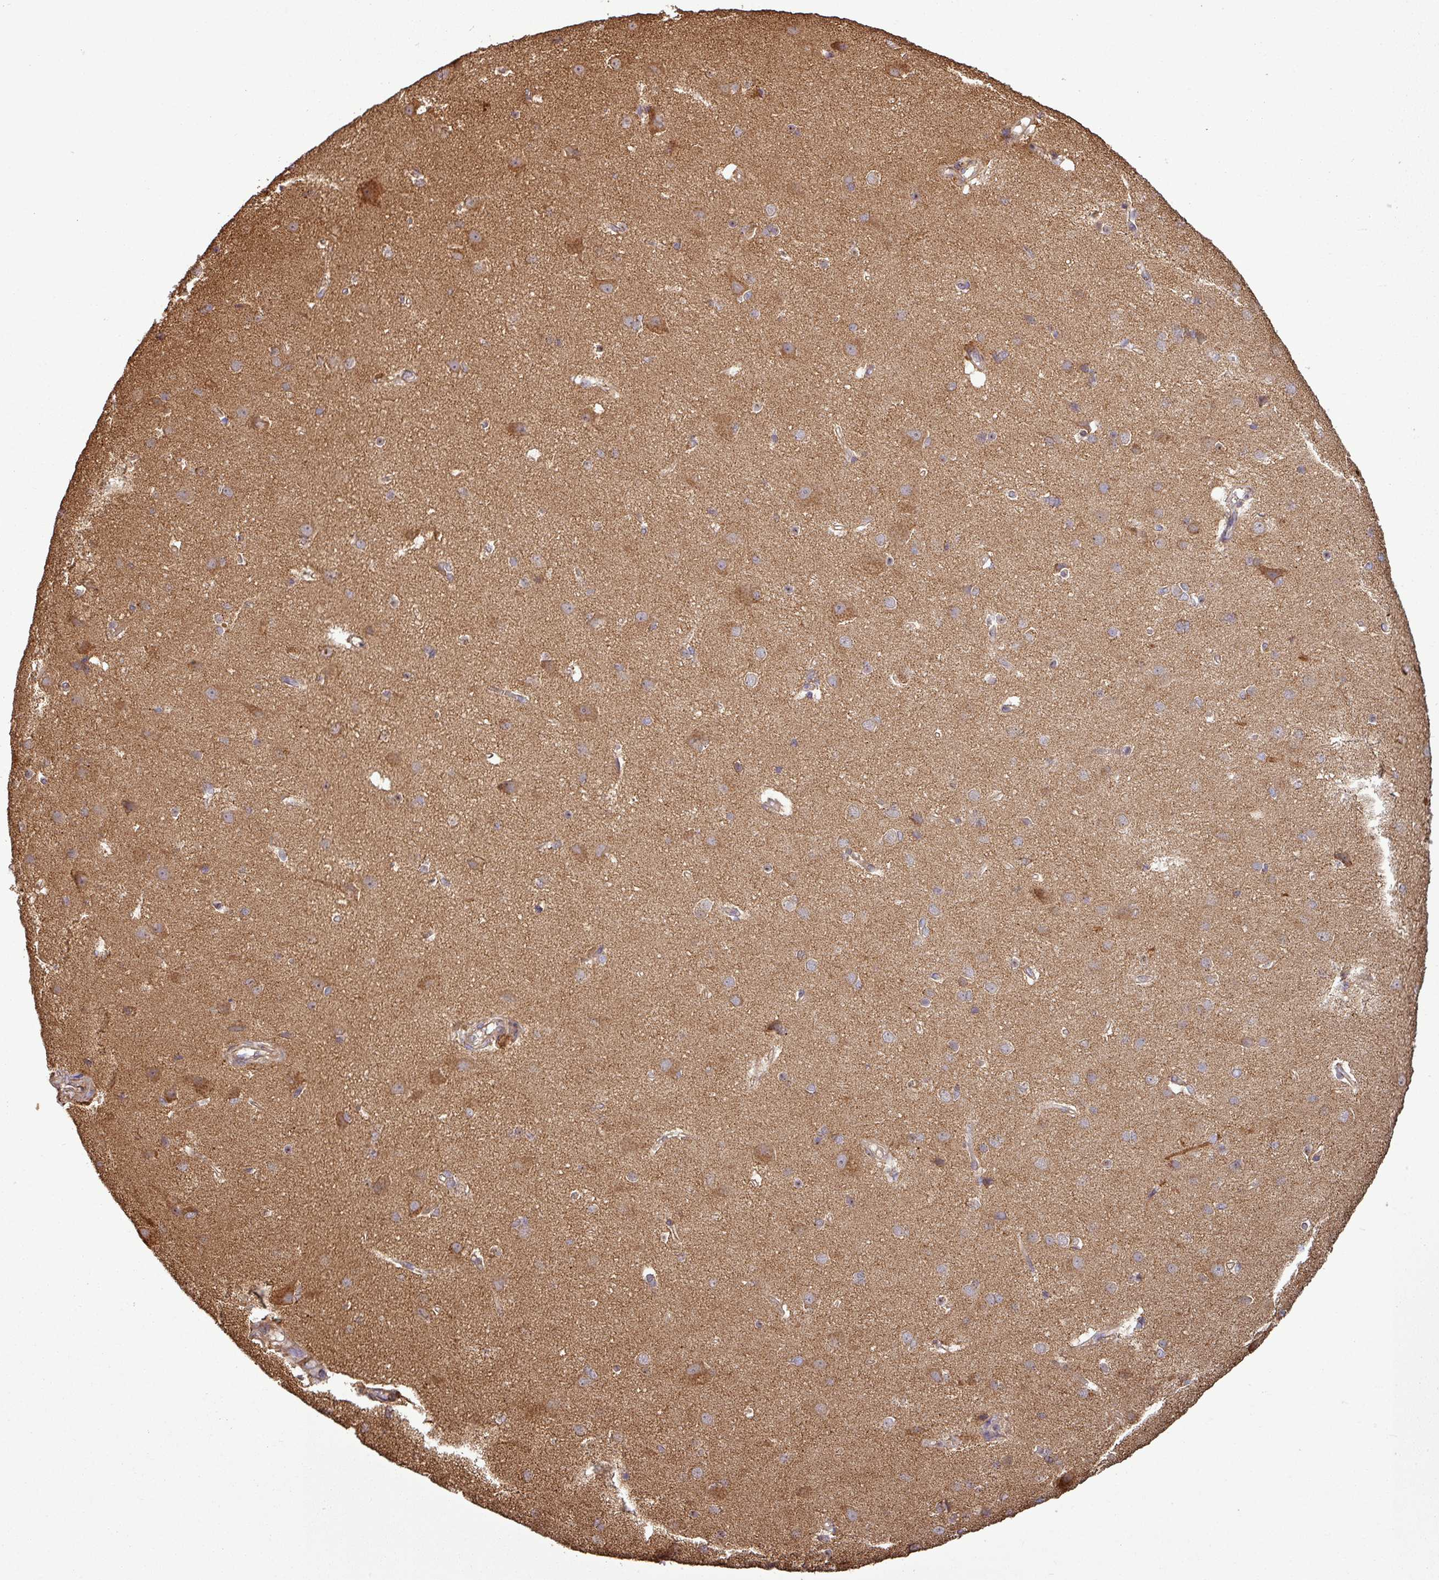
{"staining": {"intensity": "moderate", "quantity": ">75%", "location": "cytoplasmic/membranous"}, "tissue": "cerebral cortex", "cell_type": "Endothelial cells", "image_type": "normal", "snomed": [{"axis": "morphology", "description": "Normal tissue, NOS"}, {"axis": "topography", "description": "Cerebral cortex"}], "caption": "IHC histopathology image of unremarkable human cerebral cortex stained for a protein (brown), which displays medium levels of moderate cytoplasmic/membranous expression in approximately >75% of endothelial cells.", "gene": "PLEKHM1", "patient": {"sex": "male", "age": 37}}